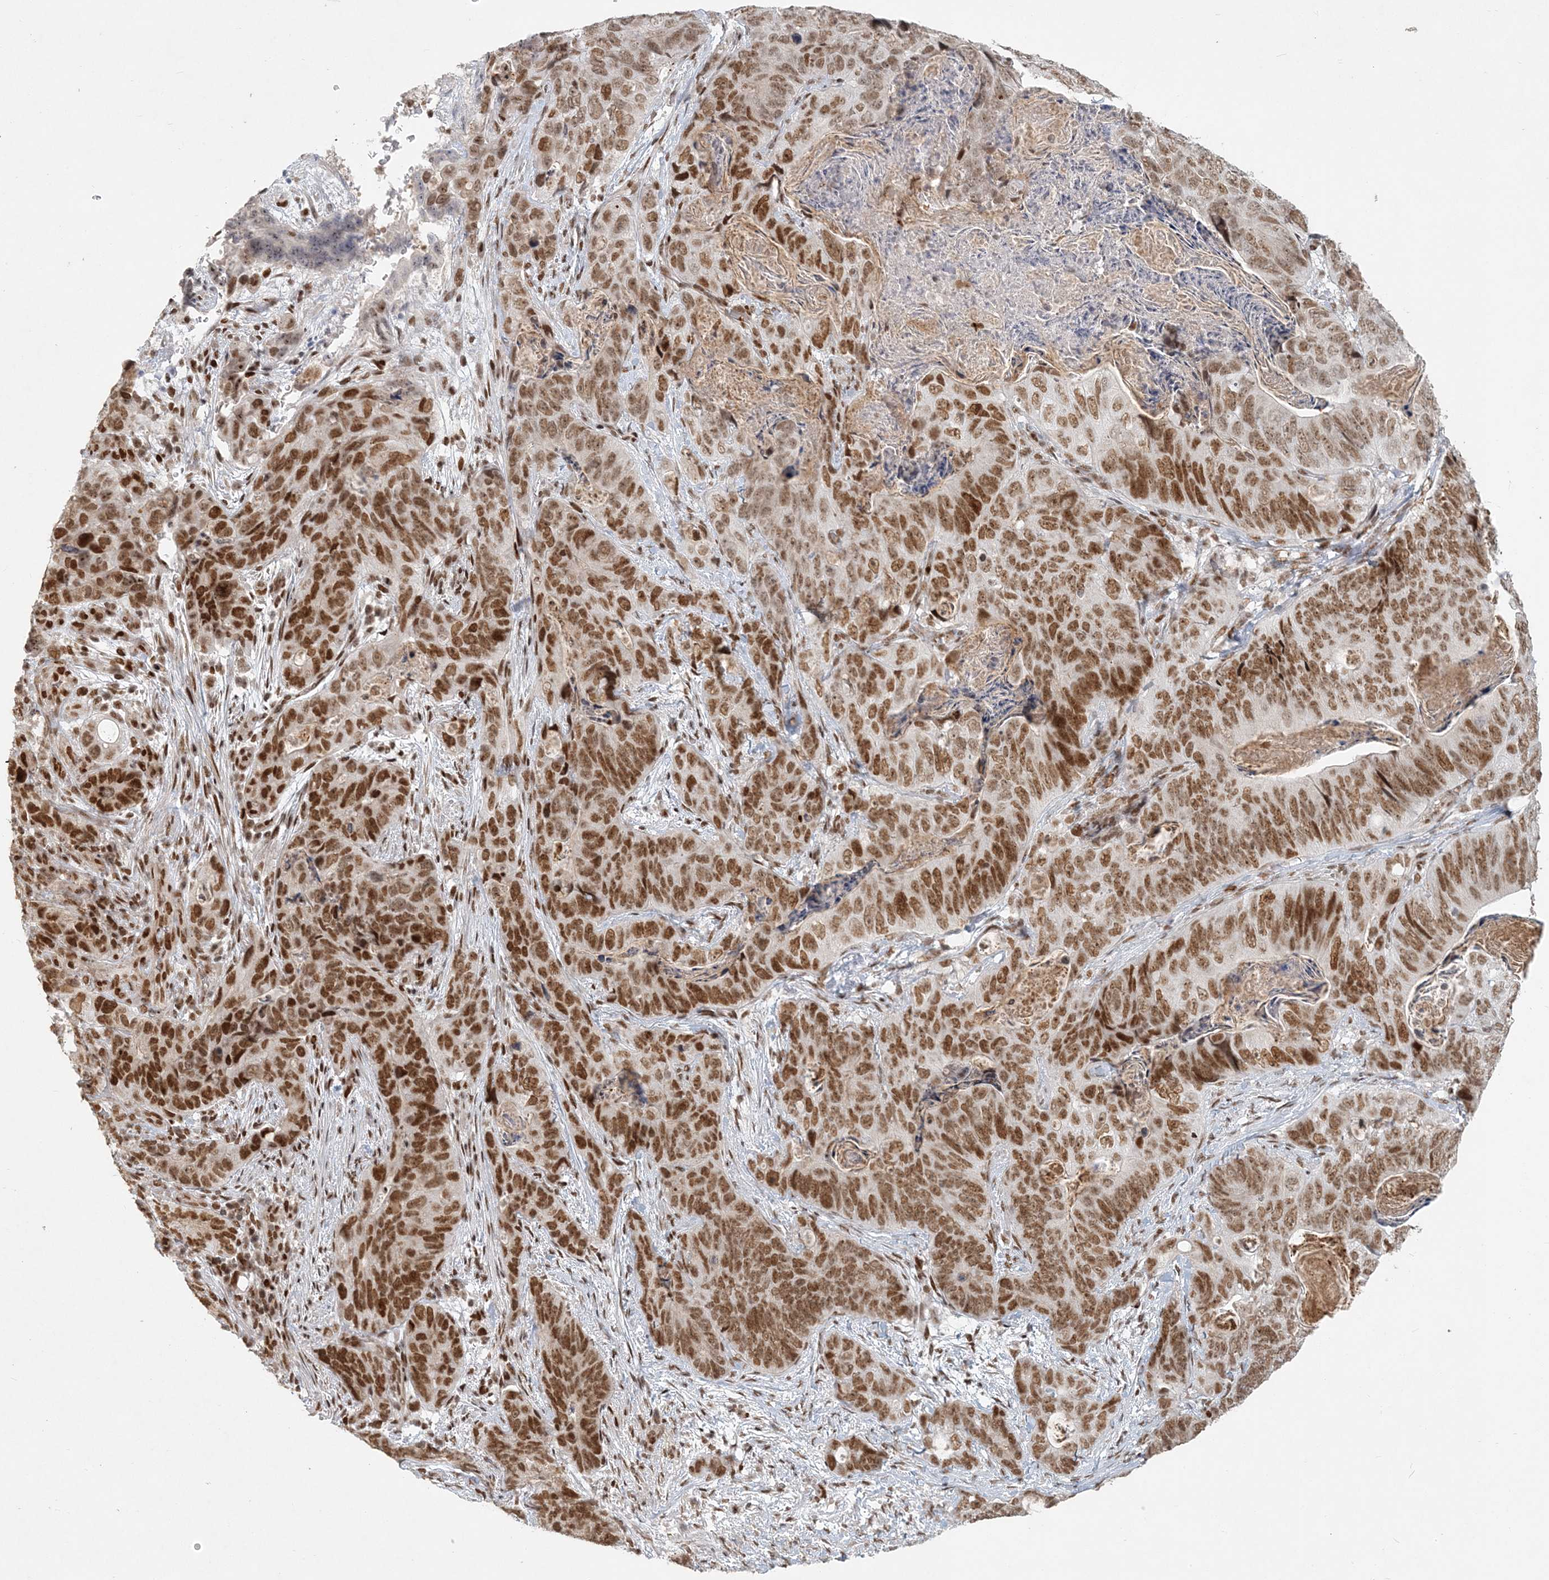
{"staining": {"intensity": "moderate", "quantity": ">75%", "location": "nuclear"}, "tissue": "stomach cancer", "cell_type": "Tumor cells", "image_type": "cancer", "snomed": [{"axis": "morphology", "description": "Normal tissue, NOS"}, {"axis": "morphology", "description": "Adenocarcinoma, NOS"}, {"axis": "topography", "description": "Stomach"}], "caption": "Immunohistochemistry (IHC) micrograph of neoplastic tissue: stomach adenocarcinoma stained using immunohistochemistry (IHC) reveals medium levels of moderate protein expression localized specifically in the nuclear of tumor cells, appearing as a nuclear brown color.", "gene": "BAZ1B", "patient": {"sex": "female", "age": 89}}